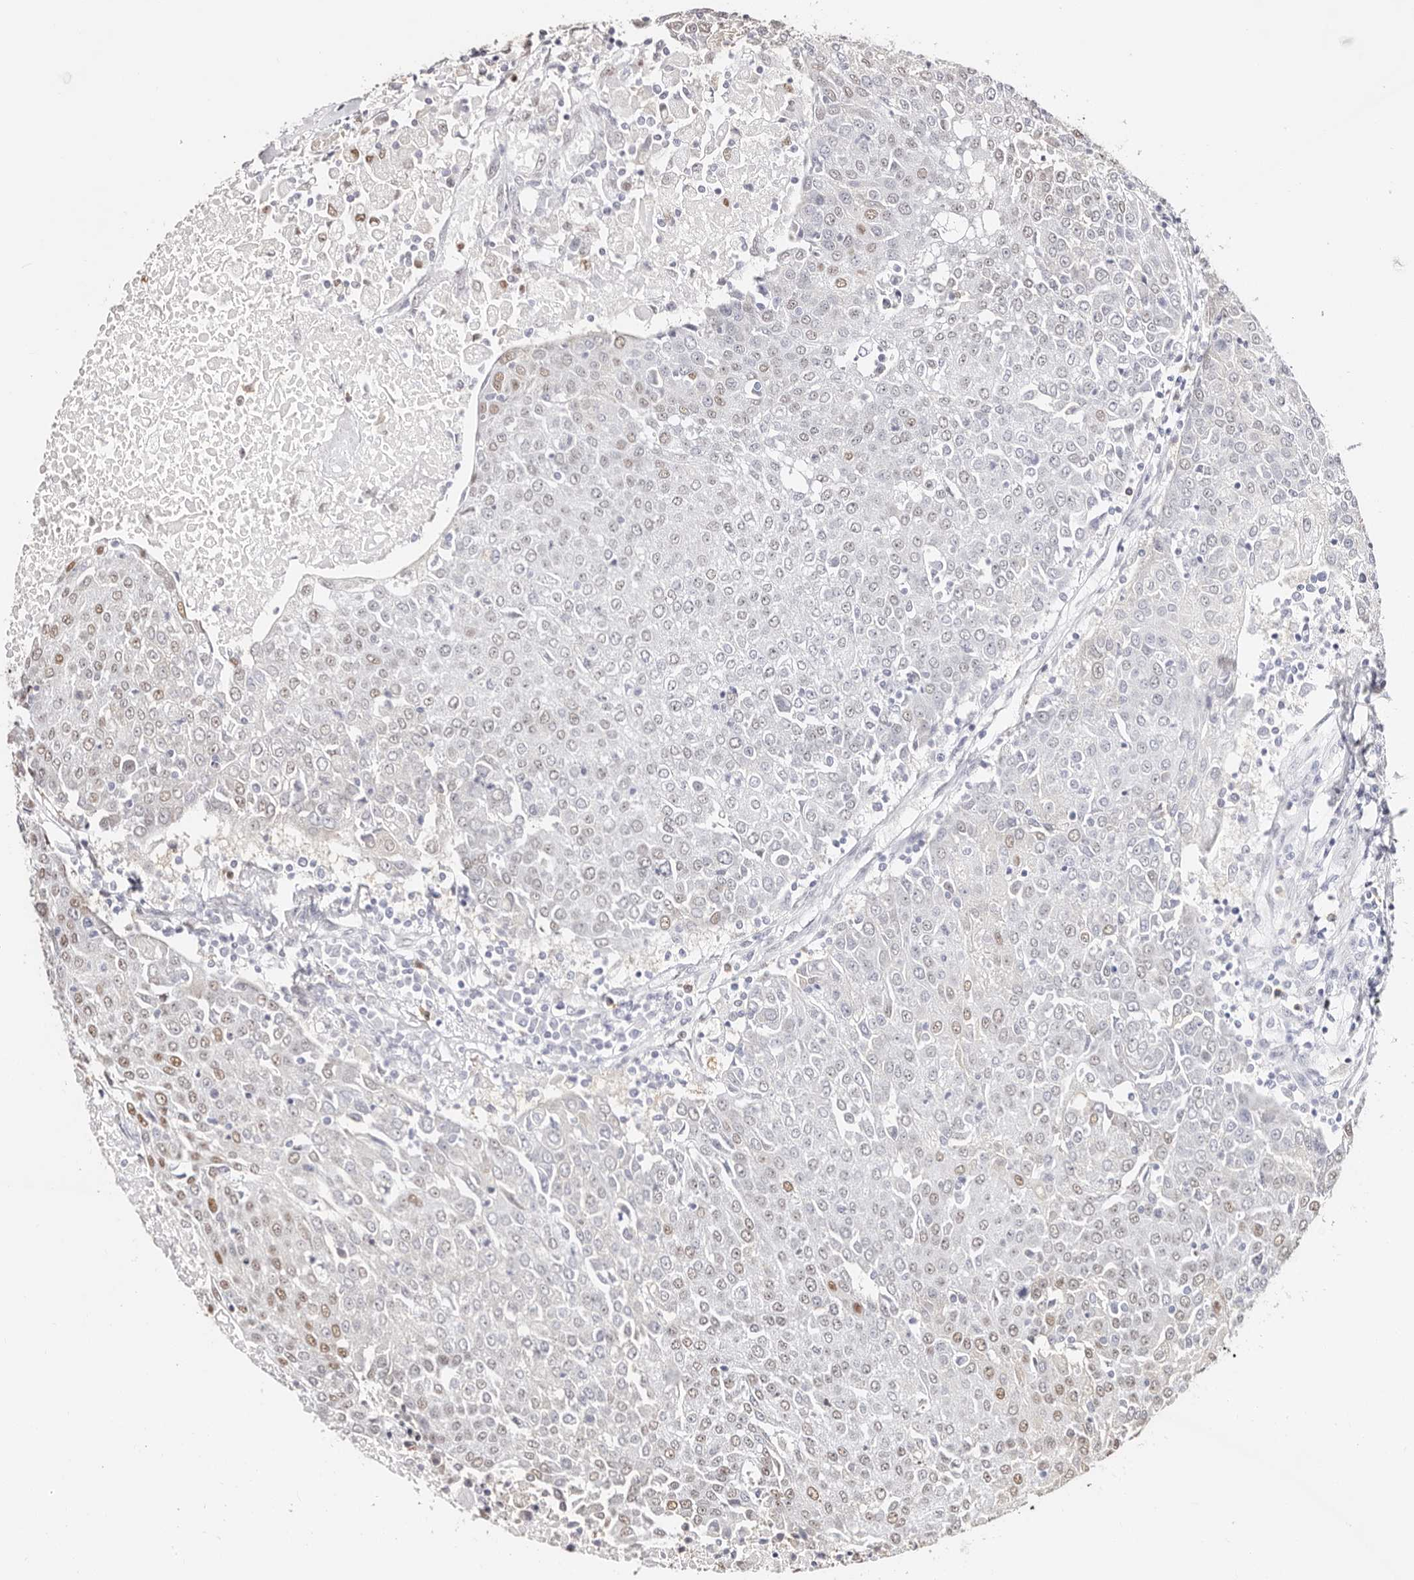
{"staining": {"intensity": "weak", "quantity": "<25%", "location": "nuclear"}, "tissue": "urothelial cancer", "cell_type": "Tumor cells", "image_type": "cancer", "snomed": [{"axis": "morphology", "description": "Urothelial carcinoma, High grade"}, {"axis": "topography", "description": "Urinary bladder"}], "caption": "Immunohistochemistry (IHC) image of neoplastic tissue: urothelial cancer stained with DAB displays no significant protein positivity in tumor cells. The staining was performed using DAB to visualize the protein expression in brown, while the nuclei were stained in blue with hematoxylin (Magnification: 20x).", "gene": "TKT", "patient": {"sex": "female", "age": 85}}